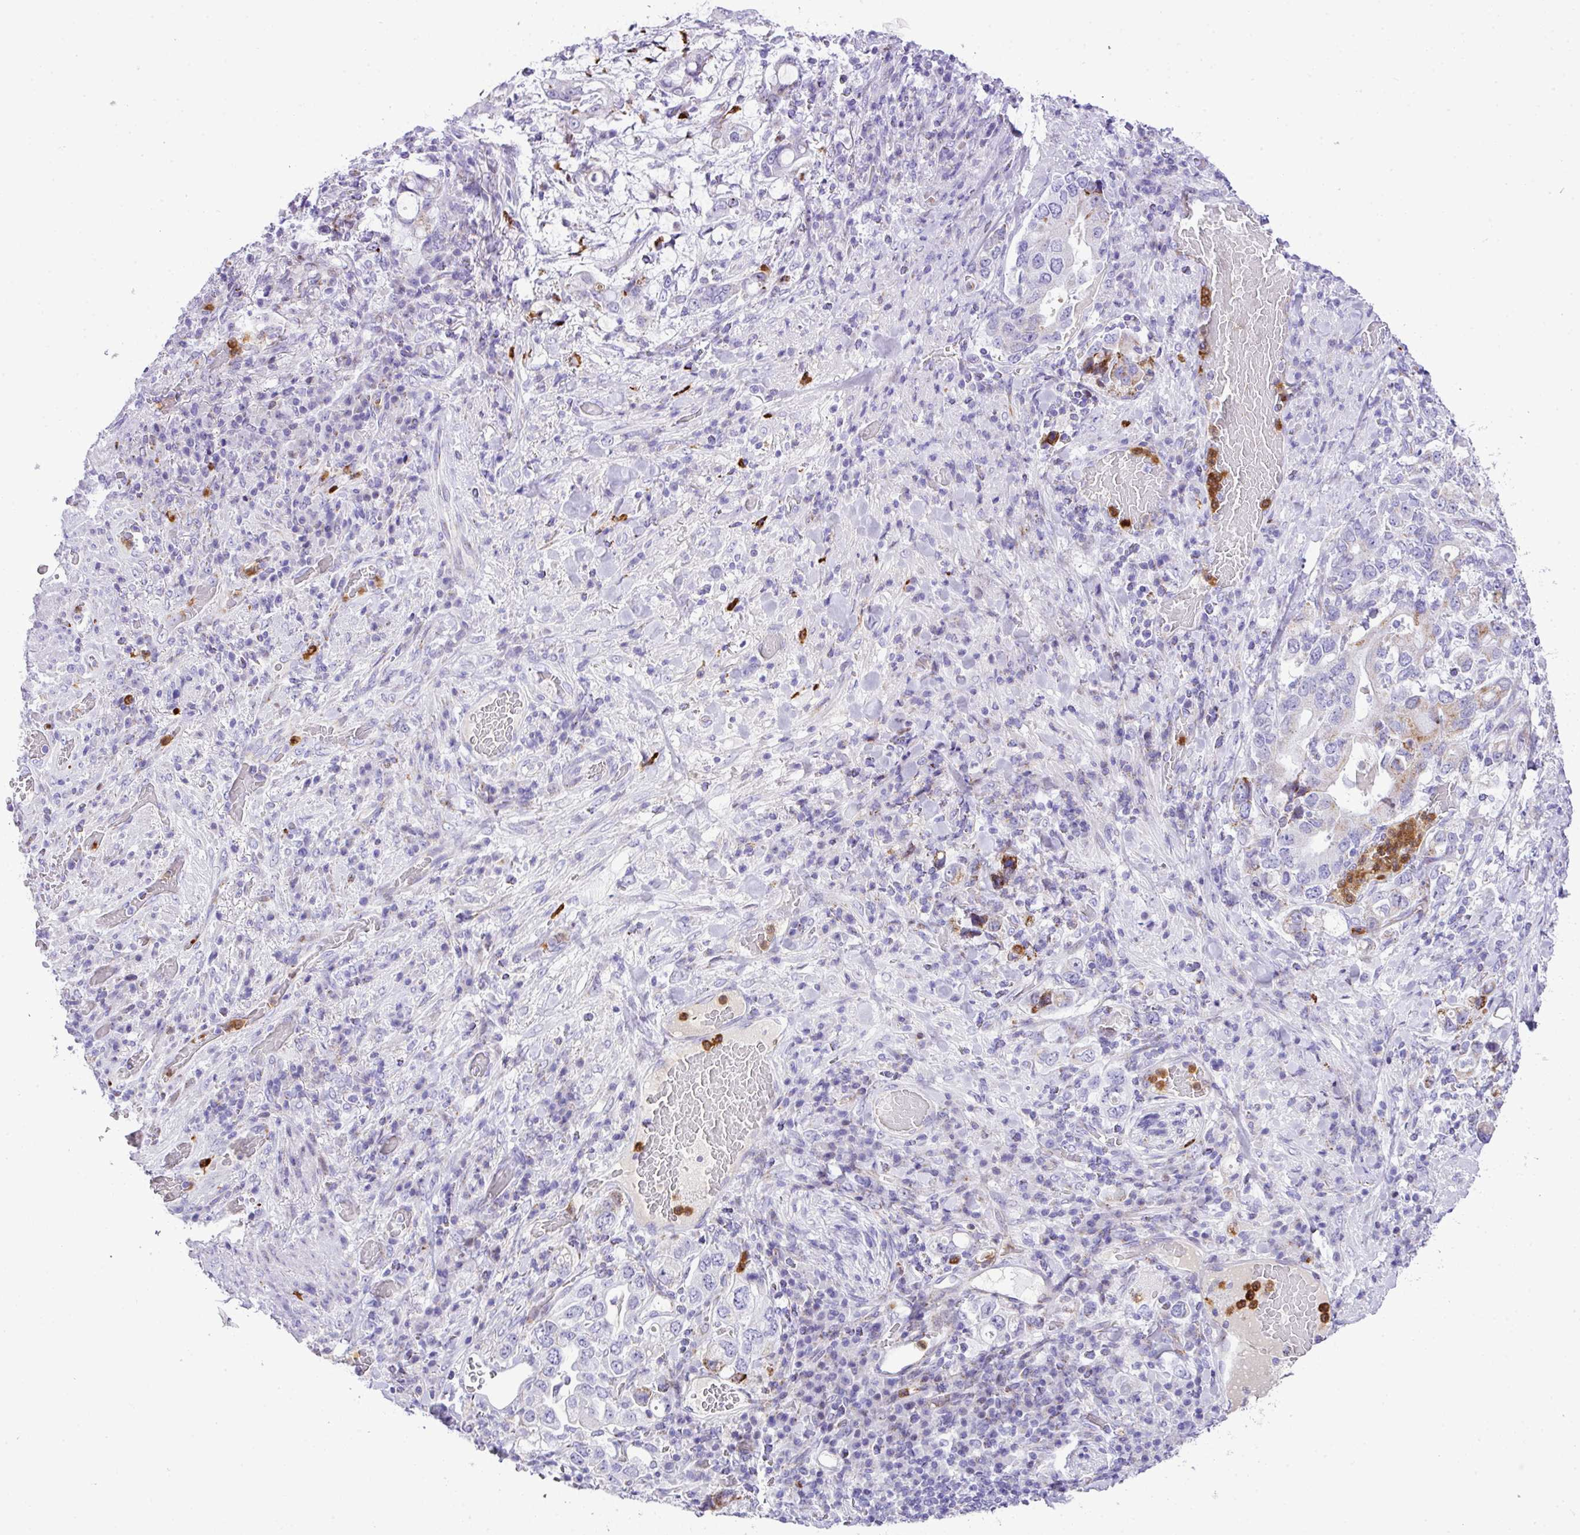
{"staining": {"intensity": "negative", "quantity": "none", "location": "none"}, "tissue": "stomach cancer", "cell_type": "Tumor cells", "image_type": "cancer", "snomed": [{"axis": "morphology", "description": "Adenocarcinoma, NOS"}, {"axis": "topography", "description": "Stomach, upper"}, {"axis": "topography", "description": "Stomach"}], "caption": "Immunohistochemistry (IHC) image of neoplastic tissue: adenocarcinoma (stomach) stained with DAB (3,3'-diaminobenzidine) demonstrates no significant protein staining in tumor cells.", "gene": "RCAN2", "patient": {"sex": "male", "age": 62}}